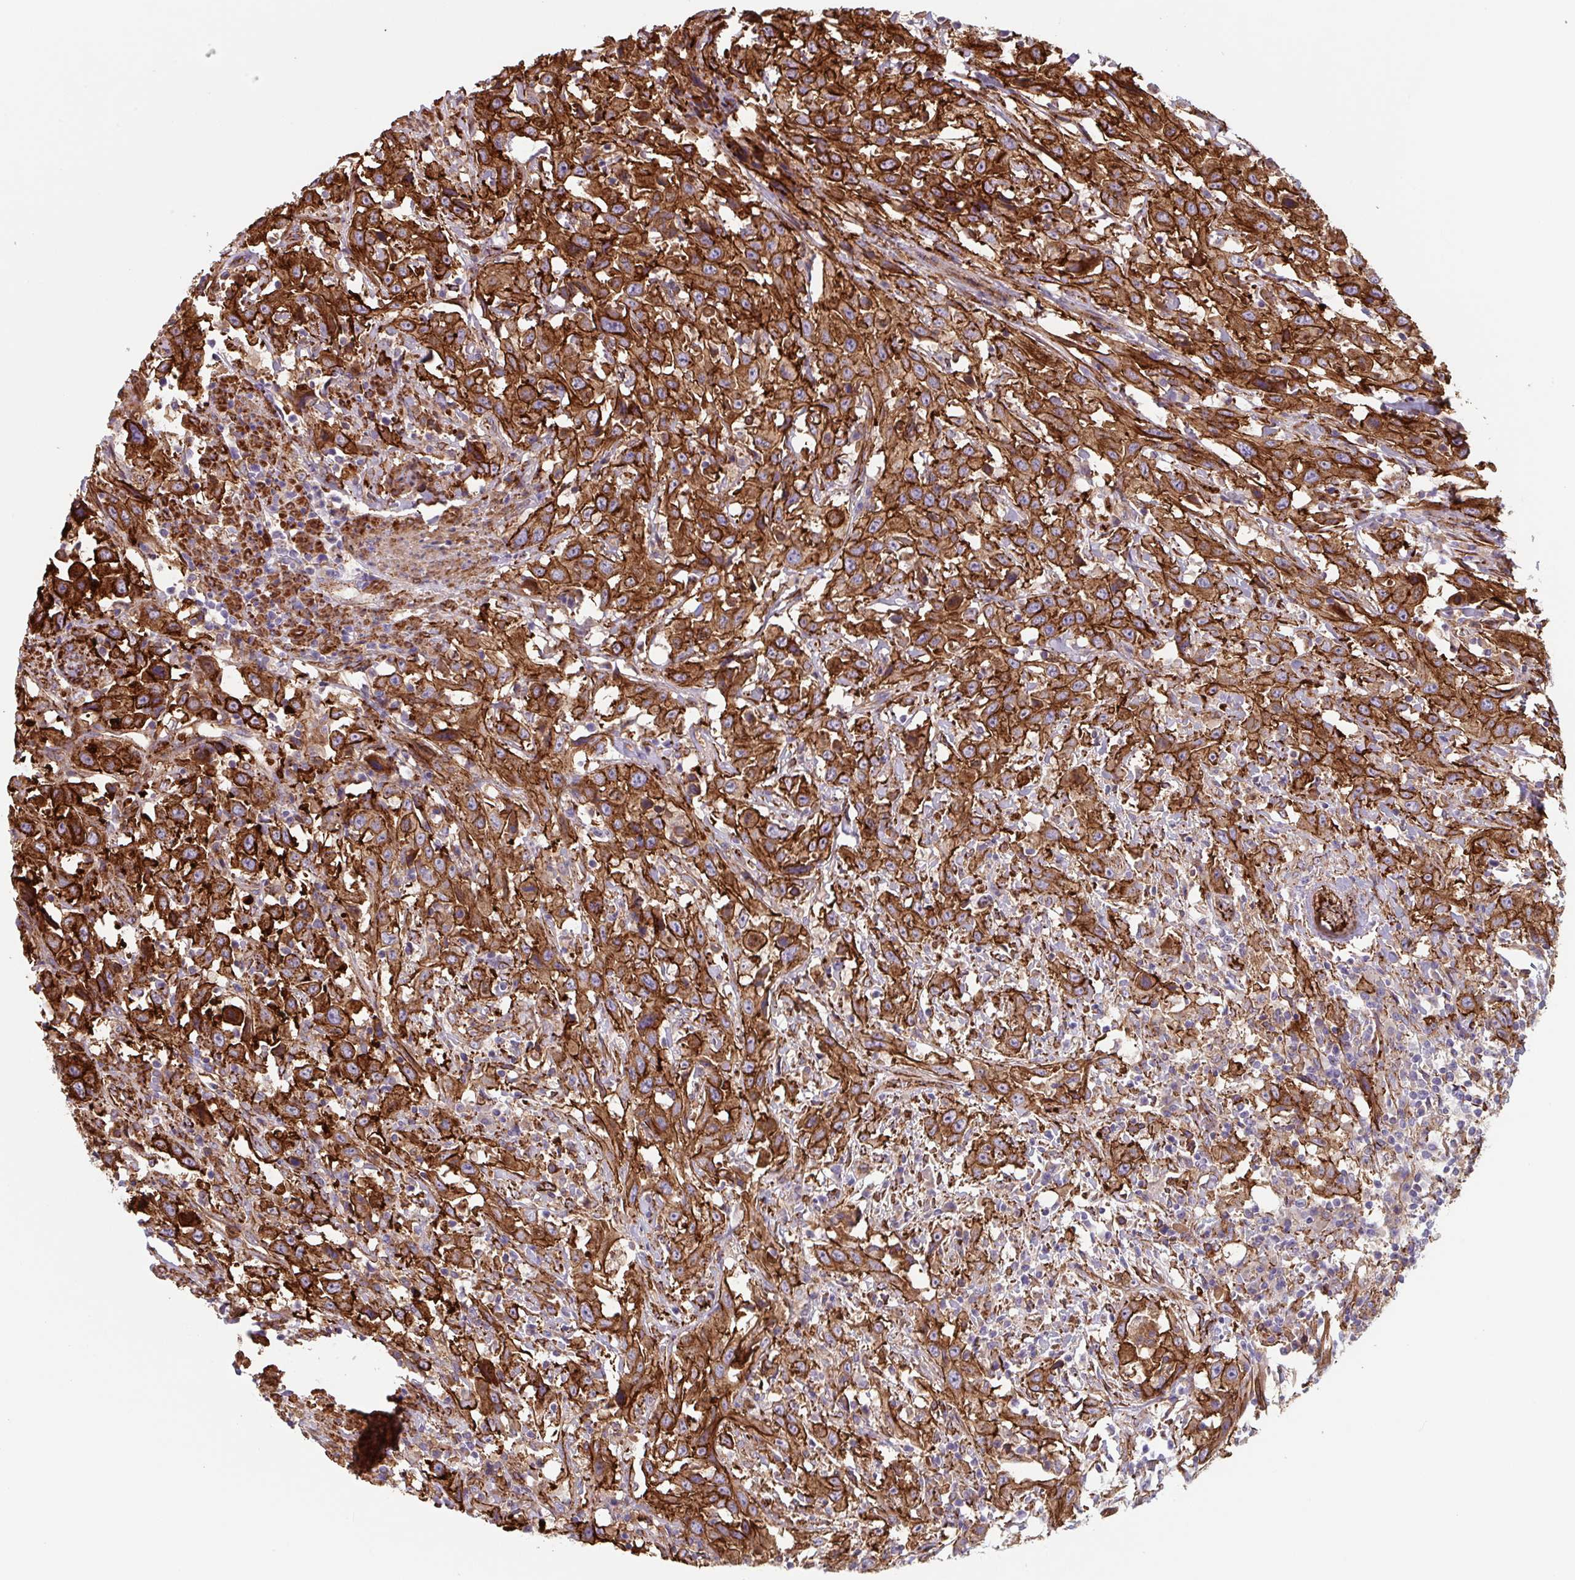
{"staining": {"intensity": "strong", "quantity": ">75%", "location": "cytoplasmic/membranous"}, "tissue": "urothelial cancer", "cell_type": "Tumor cells", "image_type": "cancer", "snomed": [{"axis": "morphology", "description": "Urothelial carcinoma, High grade"}, {"axis": "topography", "description": "Urinary bladder"}], "caption": "A micrograph of urothelial carcinoma (high-grade) stained for a protein displays strong cytoplasmic/membranous brown staining in tumor cells.", "gene": "DHFR2", "patient": {"sex": "male", "age": 61}}